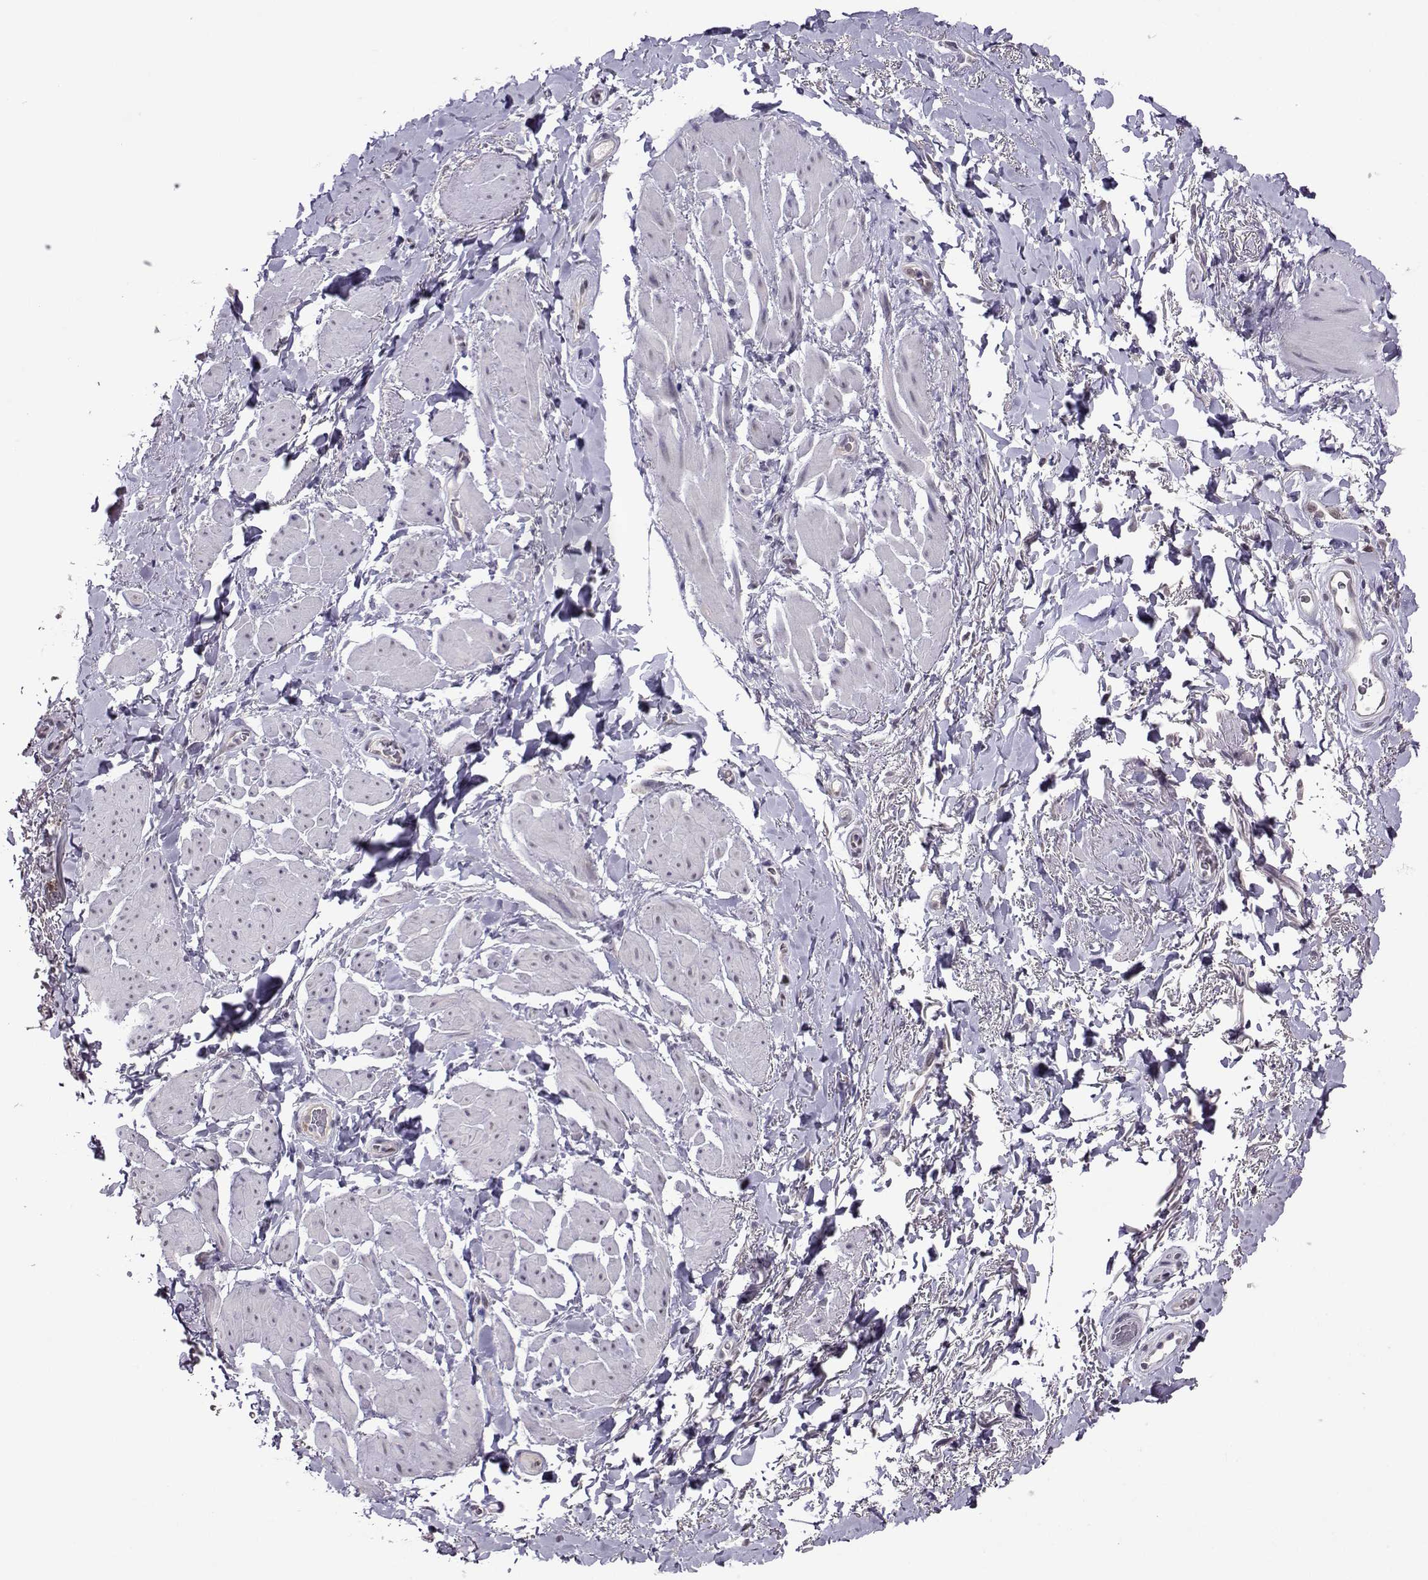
{"staining": {"intensity": "negative", "quantity": "none", "location": "none"}, "tissue": "adipose tissue", "cell_type": "Adipocytes", "image_type": "normal", "snomed": [{"axis": "morphology", "description": "Normal tissue, NOS"}, {"axis": "topography", "description": "Anal"}, {"axis": "topography", "description": "Peripheral nerve tissue"}], "caption": "Immunohistochemistry (IHC) micrograph of normal human adipose tissue stained for a protein (brown), which demonstrates no staining in adipocytes. (DAB (3,3'-diaminobenzidine) IHC, high magnification).", "gene": "DDX20", "patient": {"sex": "male", "age": 53}}